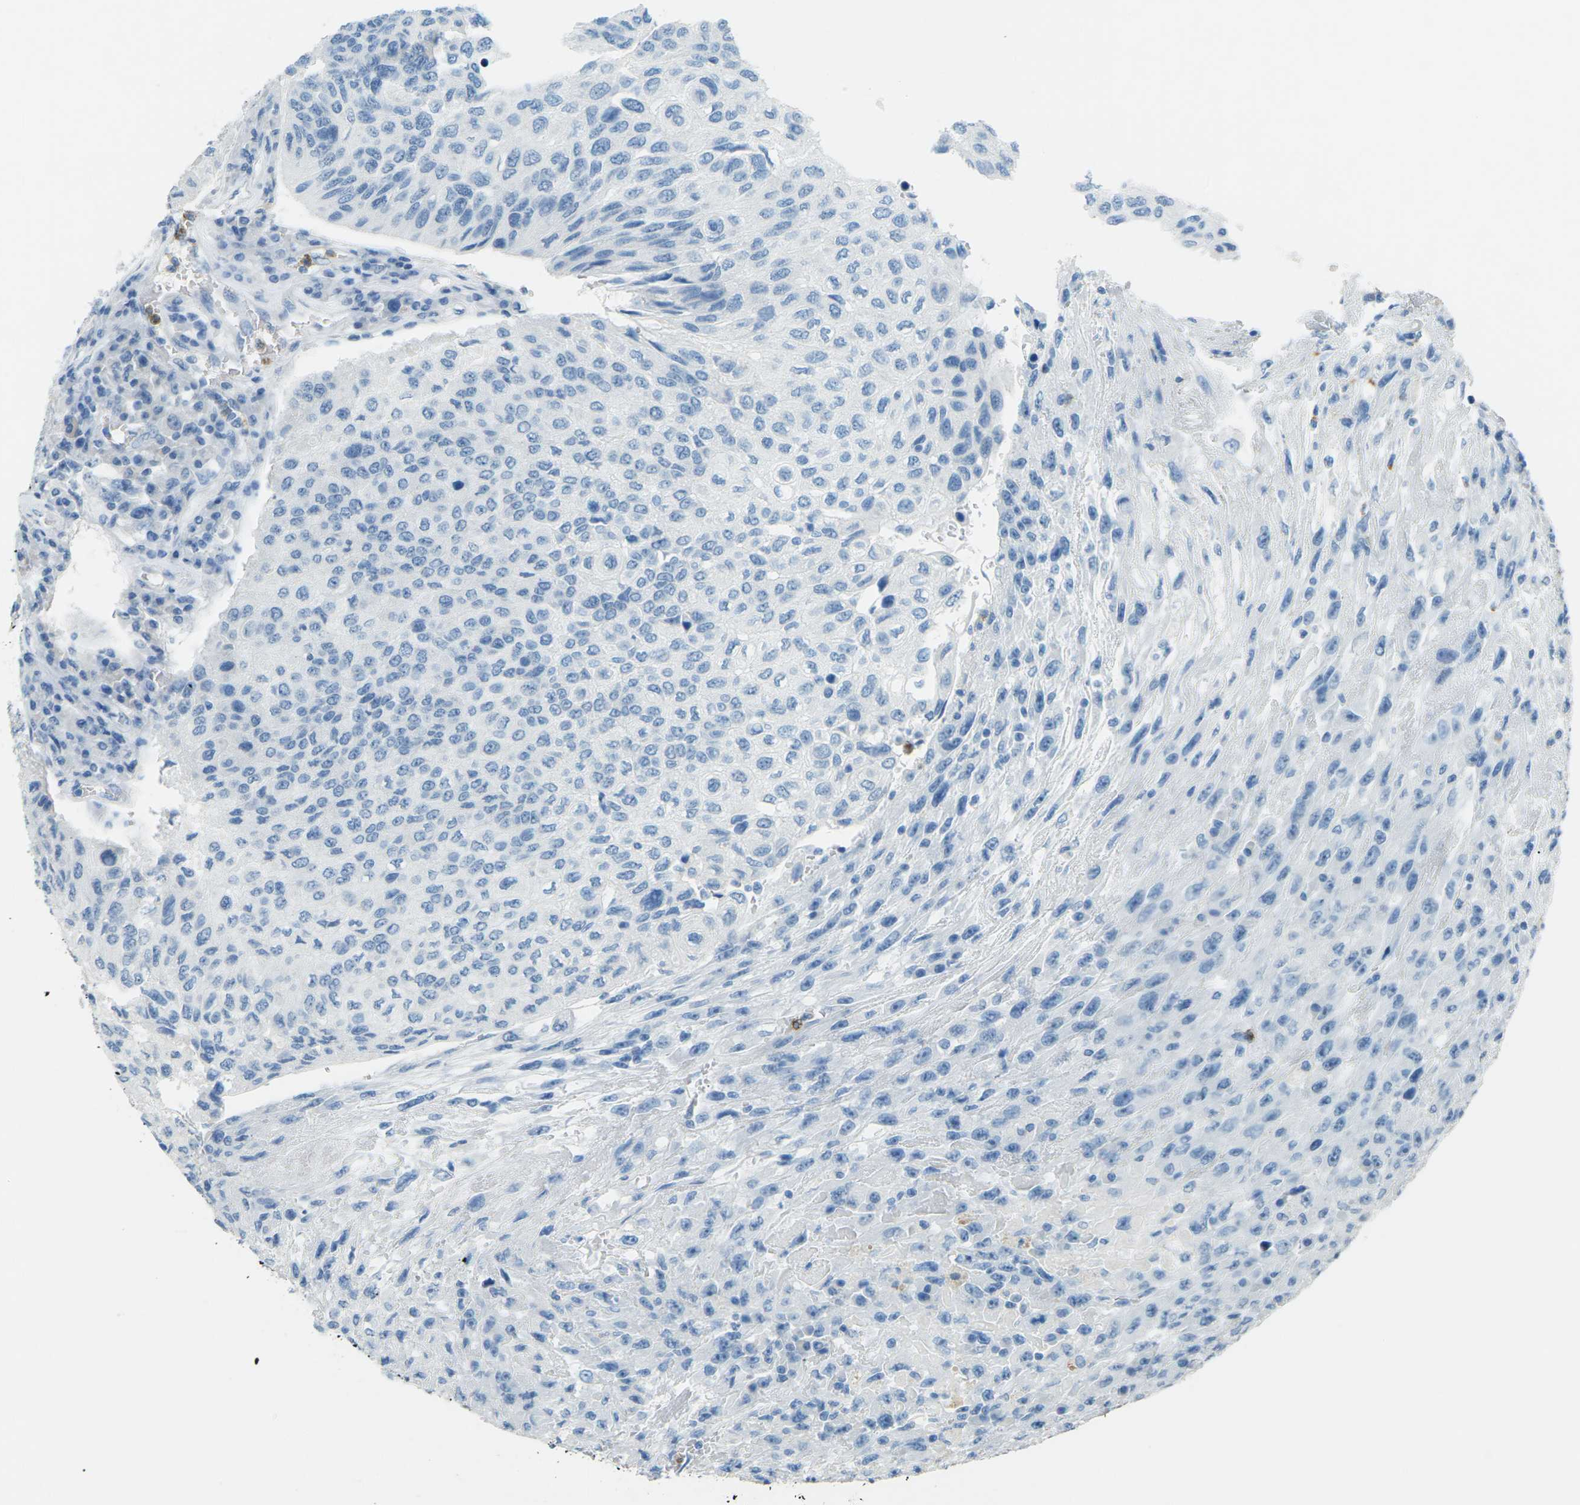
{"staining": {"intensity": "negative", "quantity": "none", "location": "none"}, "tissue": "urothelial cancer", "cell_type": "Tumor cells", "image_type": "cancer", "snomed": [{"axis": "morphology", "description": "Urothelial carcinoma, High grade"}, {"axis": "topography", "description": "Urinary bladder"}], "caption": "An image of human urothelial cancer is negative for staining in tumor cells.", "gene": "CDH16", "patient": {"sex": "male", "age": 66}}